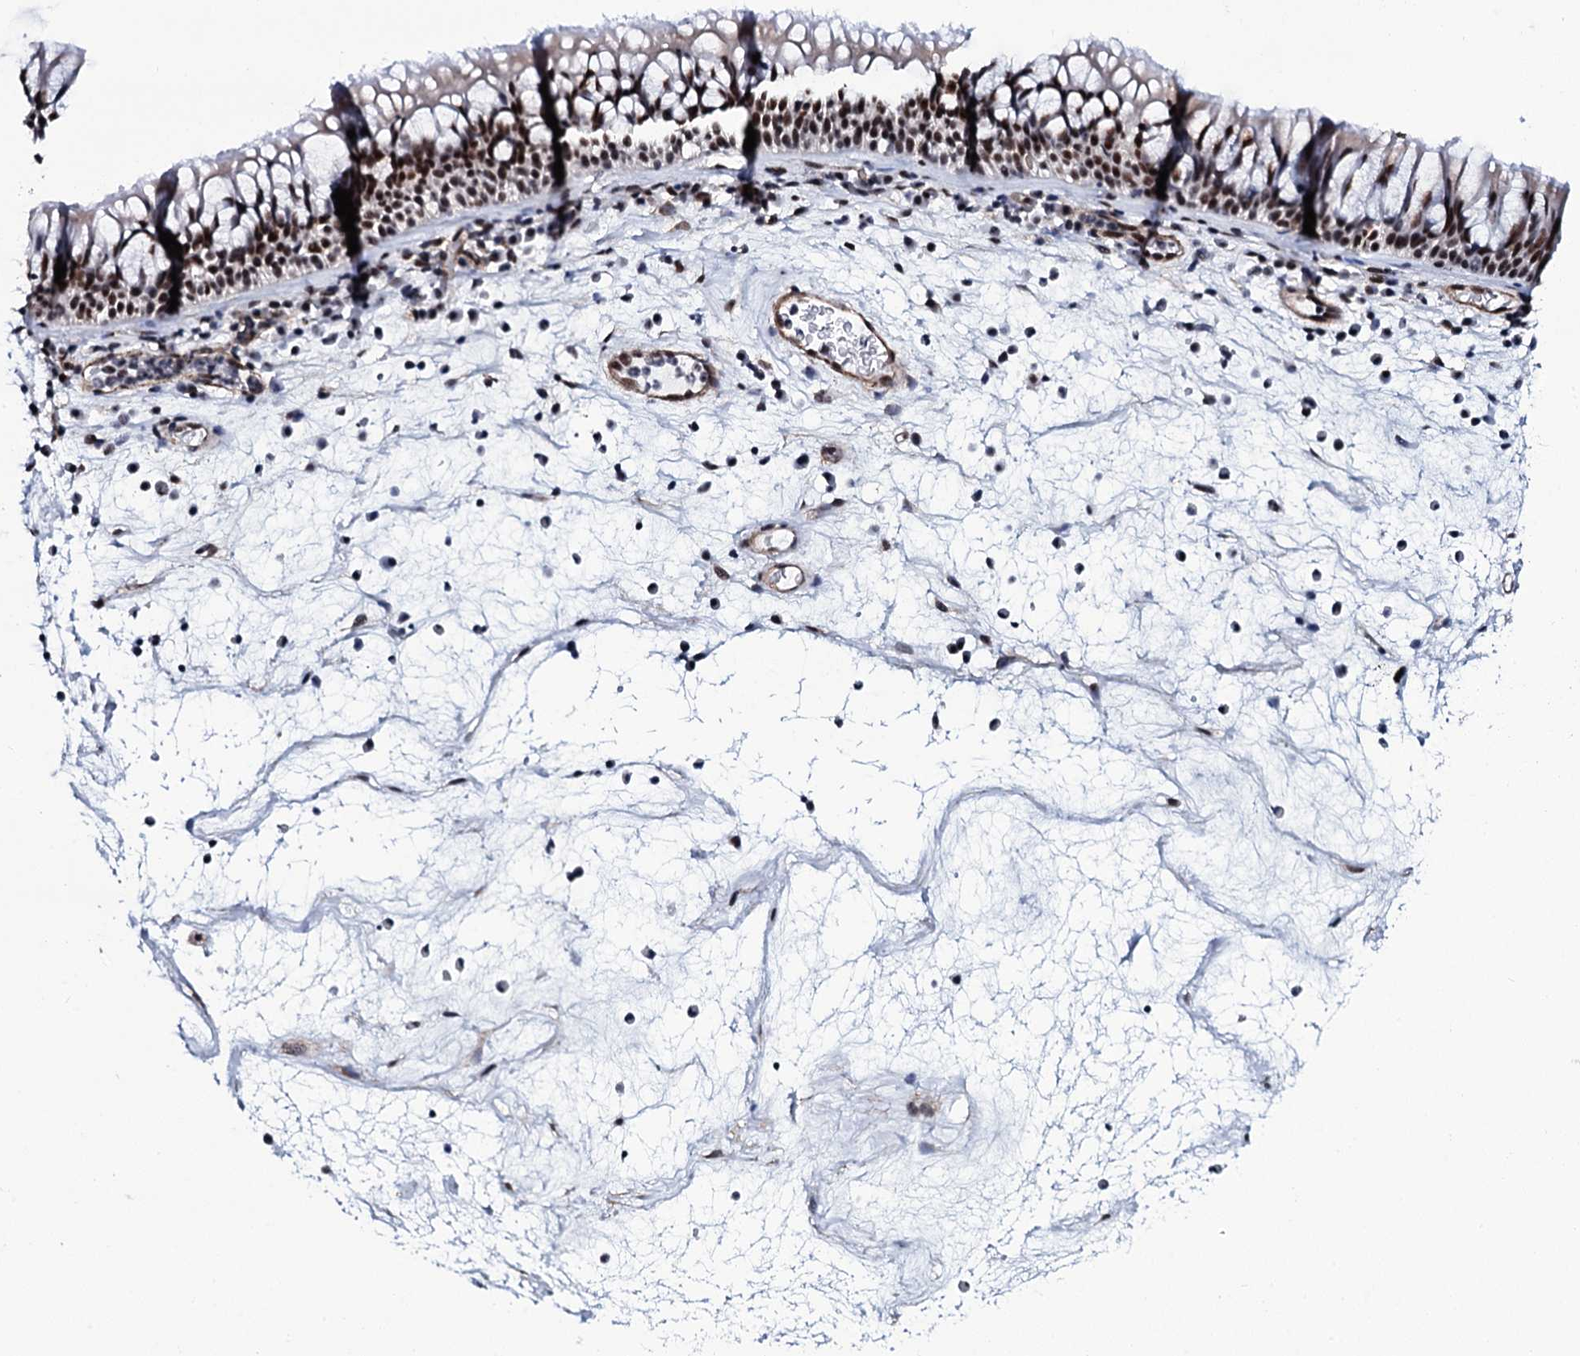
{"staining": {"intensity": "strong", "quantity": ">75%", "location": "nuclear"}, "tissue": "nasopharynx", "cell_type": "Respiratory epithelial cells", "image_type": "normal", "snomed": [{"axis": "morphology", "description": "Normal tissue, NOS"}, {"axis": "morphology", "description": "Inflammation, NOS"}, {"axis": "morphology", "description": "Malignant melanoma, Metastatic site"}, {"axis": "topography", "description": "Nasopharynx"}], "caption": "This photomicrograph displays immunohistochemistry (IHC) staining of unremarkable nasopharynx, with high strong nuclear staining in about >75% of respiratory epithelial cells.", "gene": "CWC15", "patient": {"sex": "male", "age": 70}}